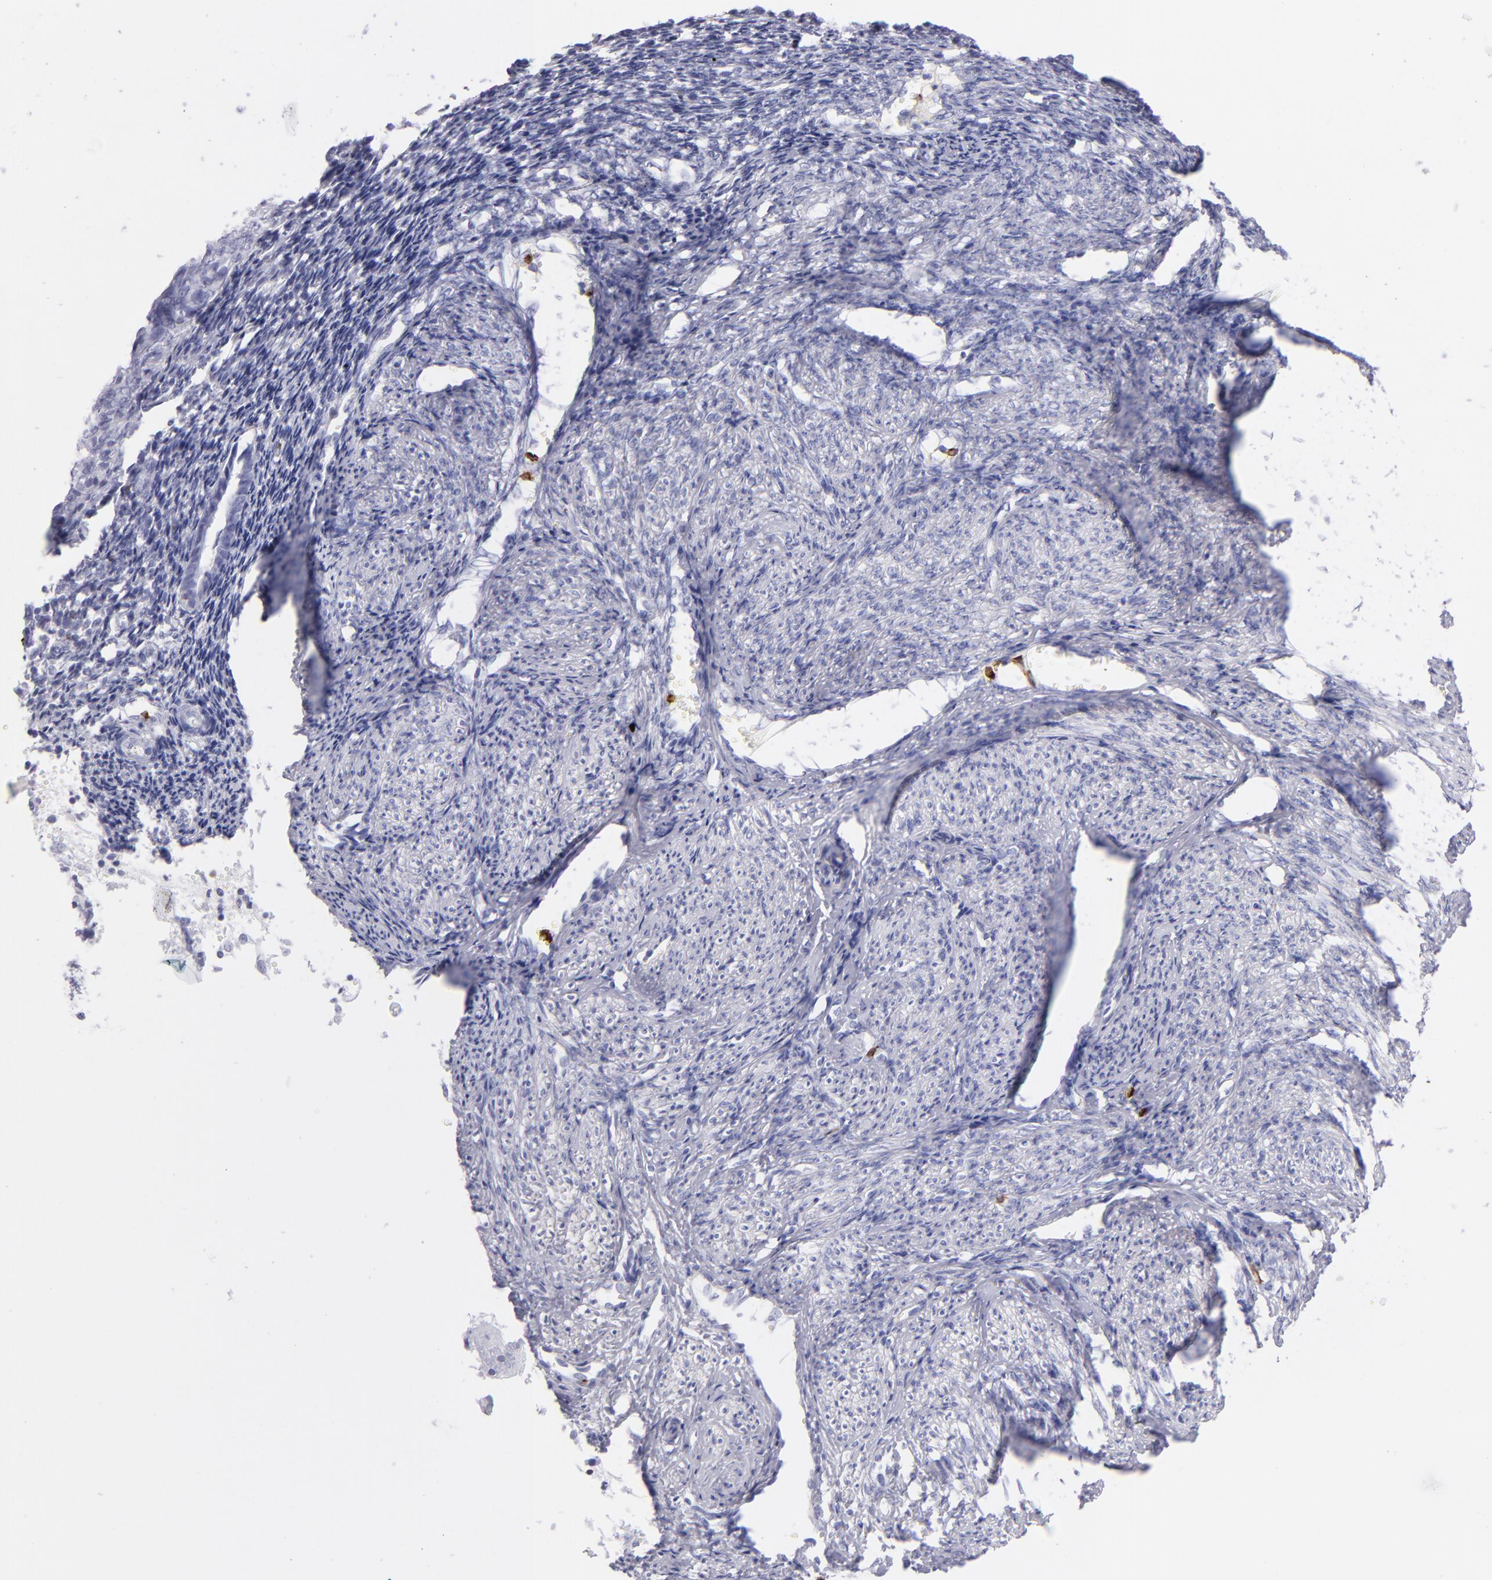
{"staining": {"intensity": "negative", "quantity": "none", "location": "none"}, "tissue": "endometrial cancer", "cell_type": "Tumor cells", "image_type": "cancer", "snomed": [{"axis": "morphology", "description": "Adenocarcinoma, NOS"}, {"axis": "topography", "description": "Endometrium"}], "caption": "Tumor cells are negative for protein expression in human endometrial adenocarcinoma.", "gene": "PRF1", "patient": {"sex": "female", "age": 55}}